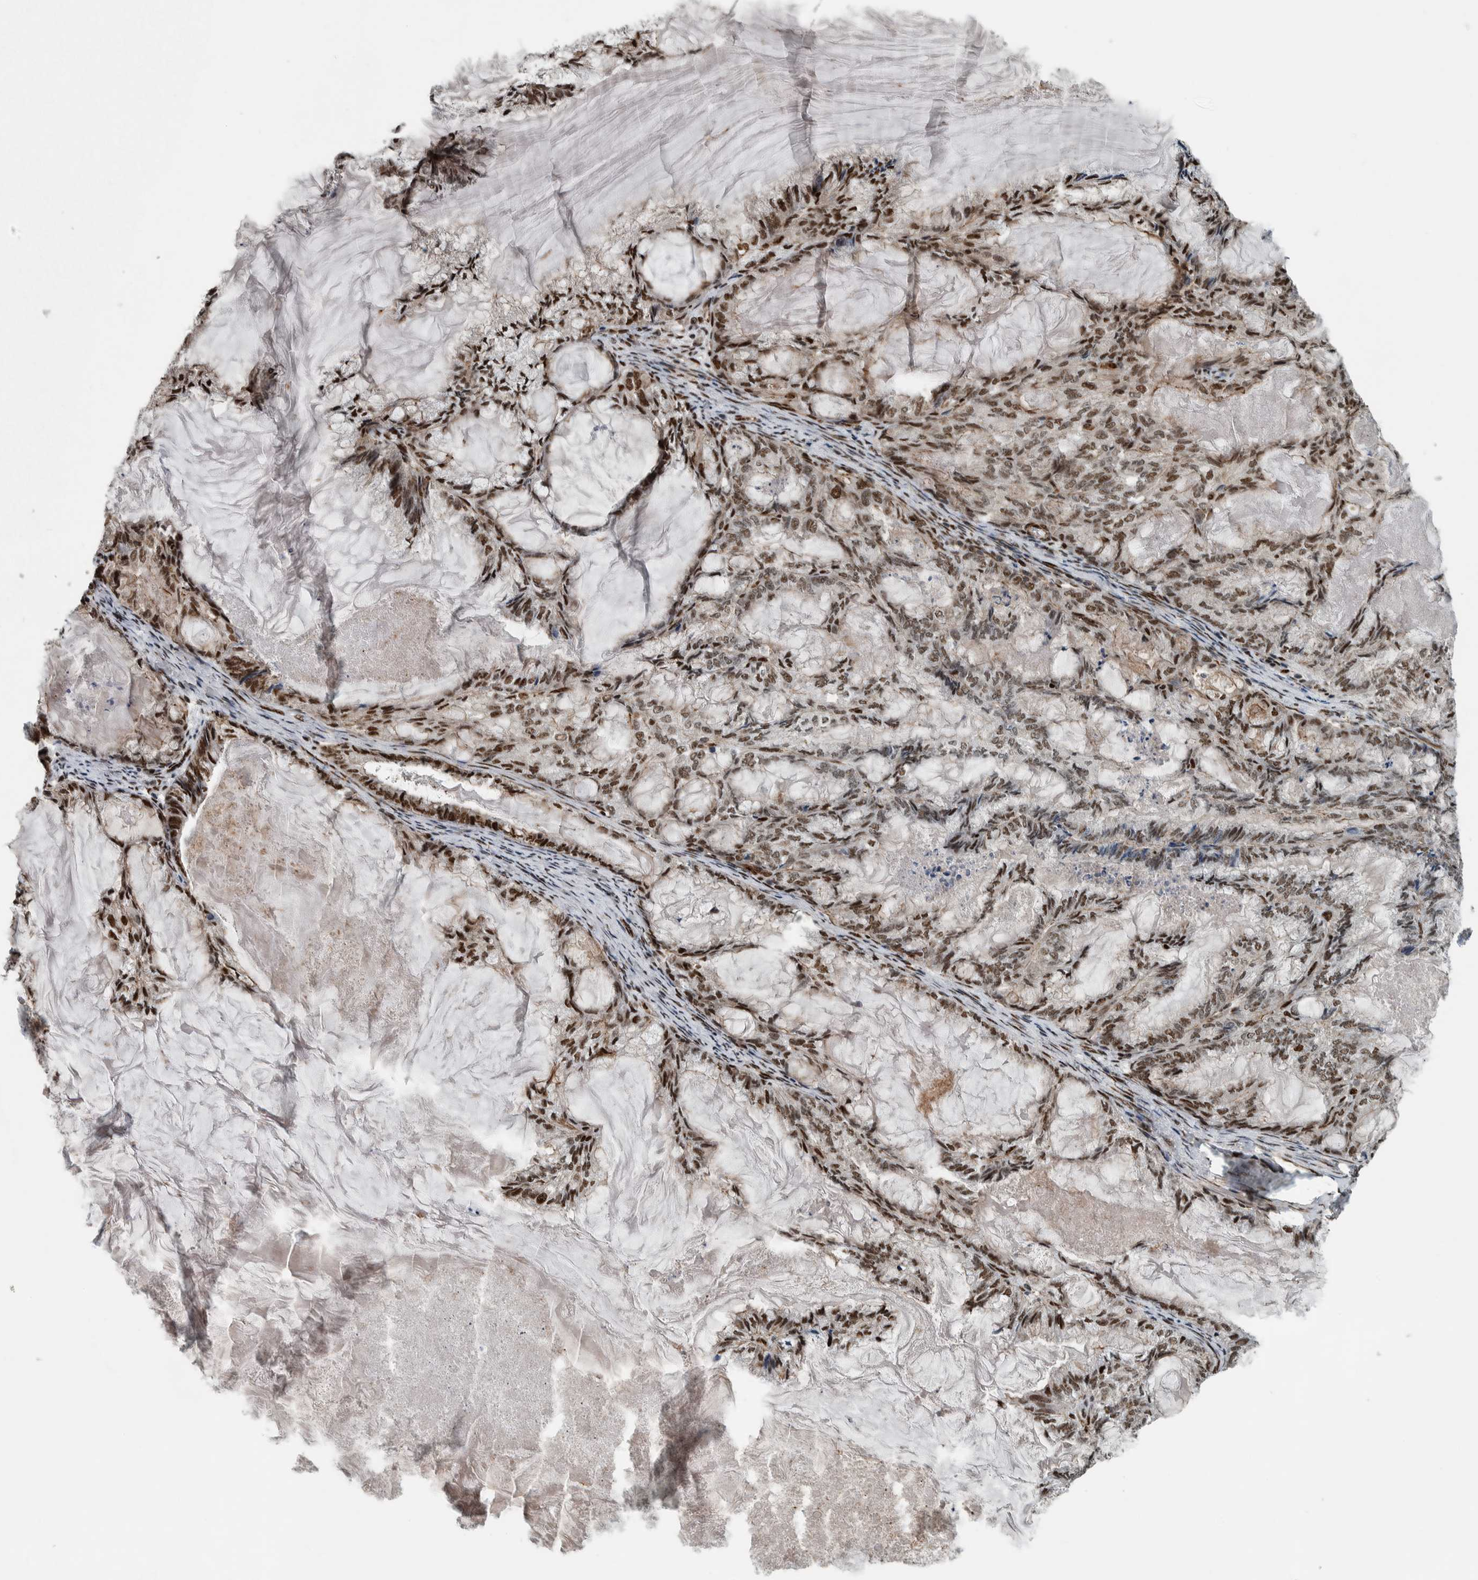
{"staining": {"intensity": "strong", "quantity": ">75%", "location": "nuclear"}, "tissue": "endometrial cancer", "cell_type": "Tumor cells", "image_type": "cancer", "snomed": [{"axis": "morphology", "description": "Adenocarcinoma, NOS"}, {"axis": "topography", "description": "Endometrium"}], "caption": "Brown immunohistochemical staining in human endometrial adenocarcinoma displays strong nuclear positivity in about >75% of tumor cells. The staining was performed using DAB to visualize the protein expression in brown, while the nuclei were stained in blue with hematoxylin (Magnification: 20x).", "gene": "FAM135B", "patient": {"sex": "female", "age": 86}}